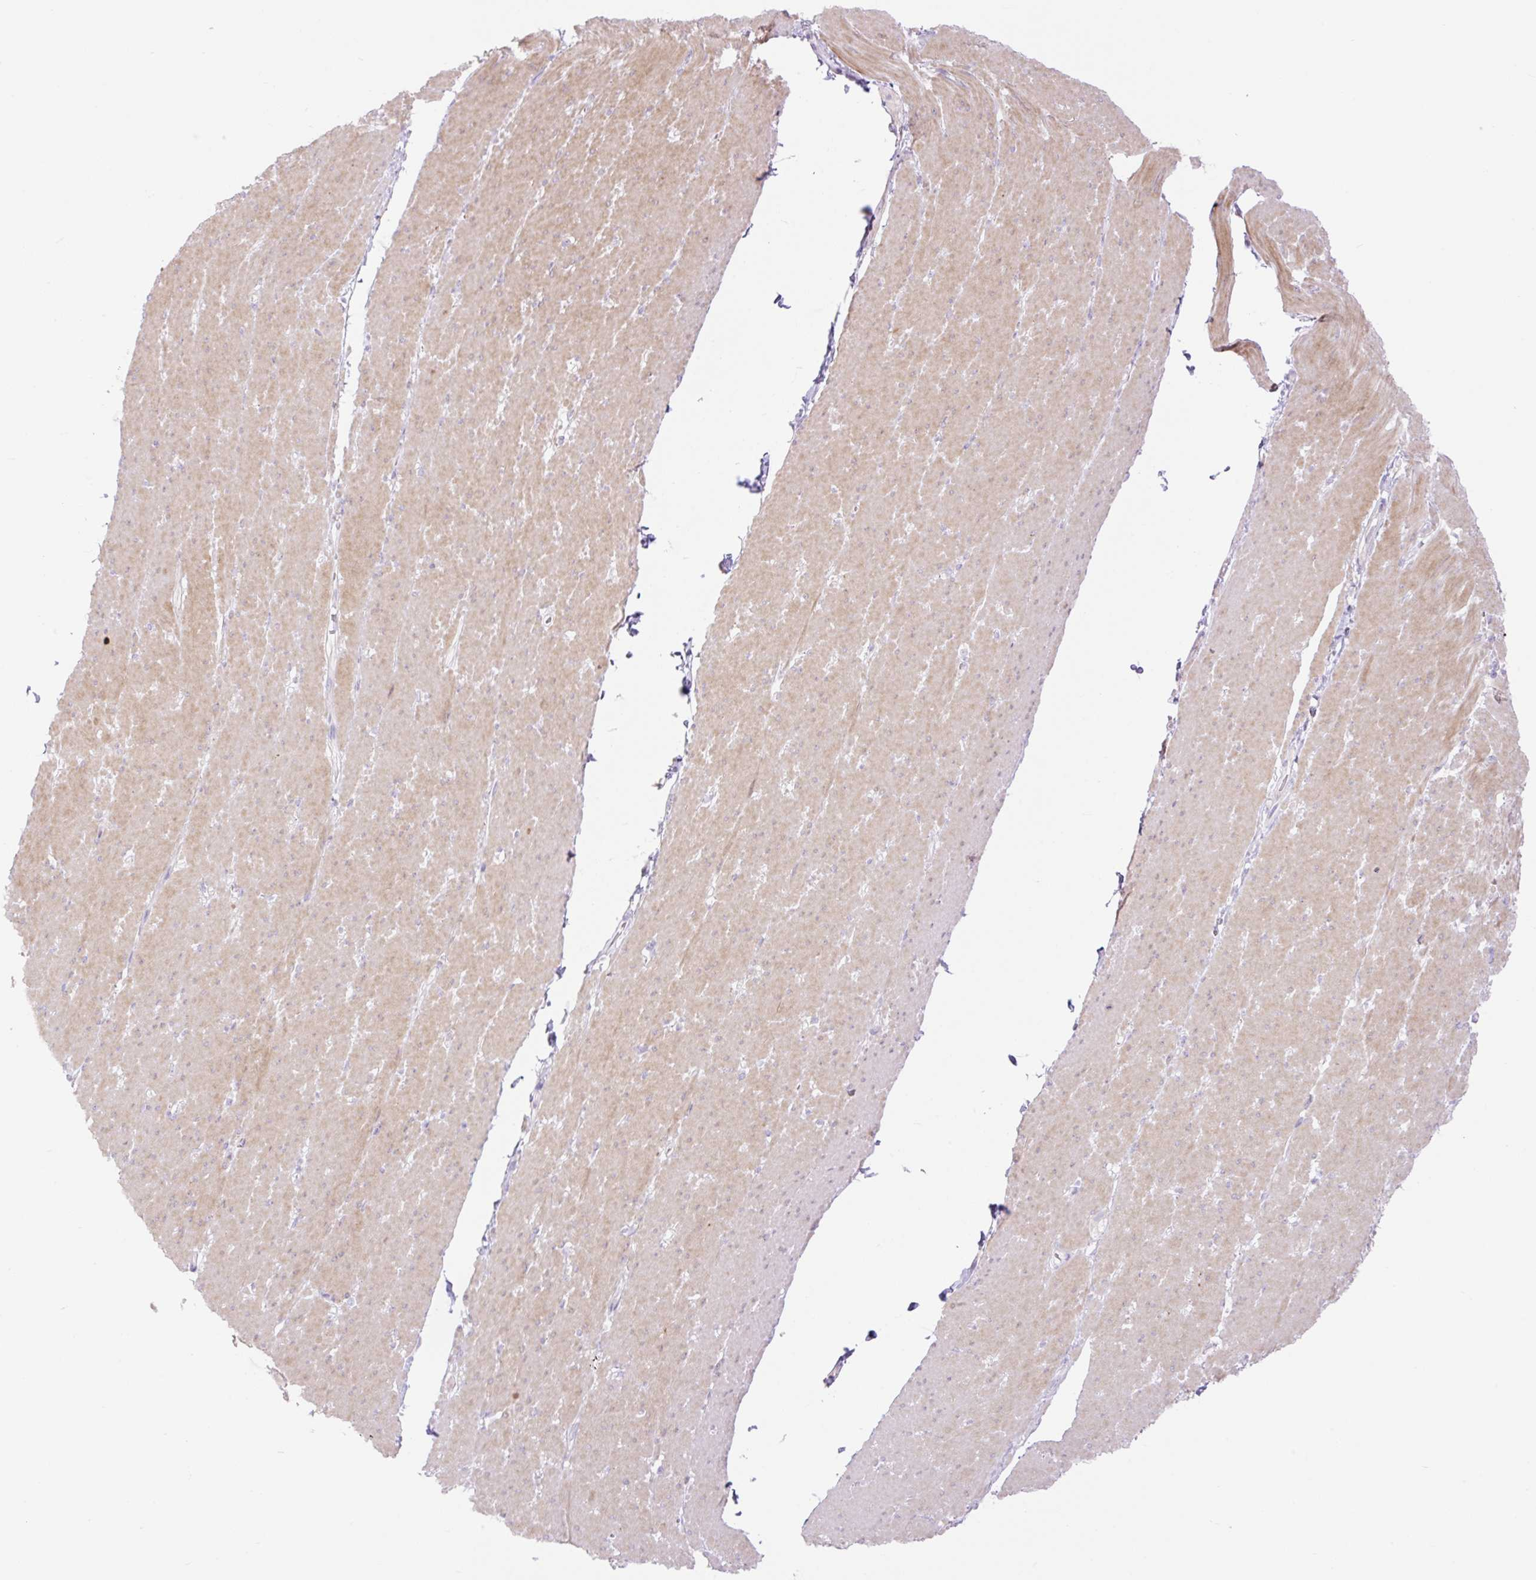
{"staining": {"intensity": "weak", "quantity": "25%-75%", "location": "cytoplasmic/membranous"}, "tissue": "smooth muscle", "cell_type": "Smooth muscle cells", "image_type": "normal", "snomed": [{"axis": "morphology", "description": "Normal tissue, NOS"}, {"axis": "topography", "description": "Smooth muscle"}, {"axis": "topography", "description": "Rectum"}], "caption": "Brown immunohistochemical staining in unremarkable human smooth muscle reveals weak cytoplasmic/membranous expression in approximately 25%-75% of smooth muscle cells. The protein is shown in brown color, while the nuclei are stained blue.", "gene": "VPS25", "patient": {"sex": "male", "age": 53}}